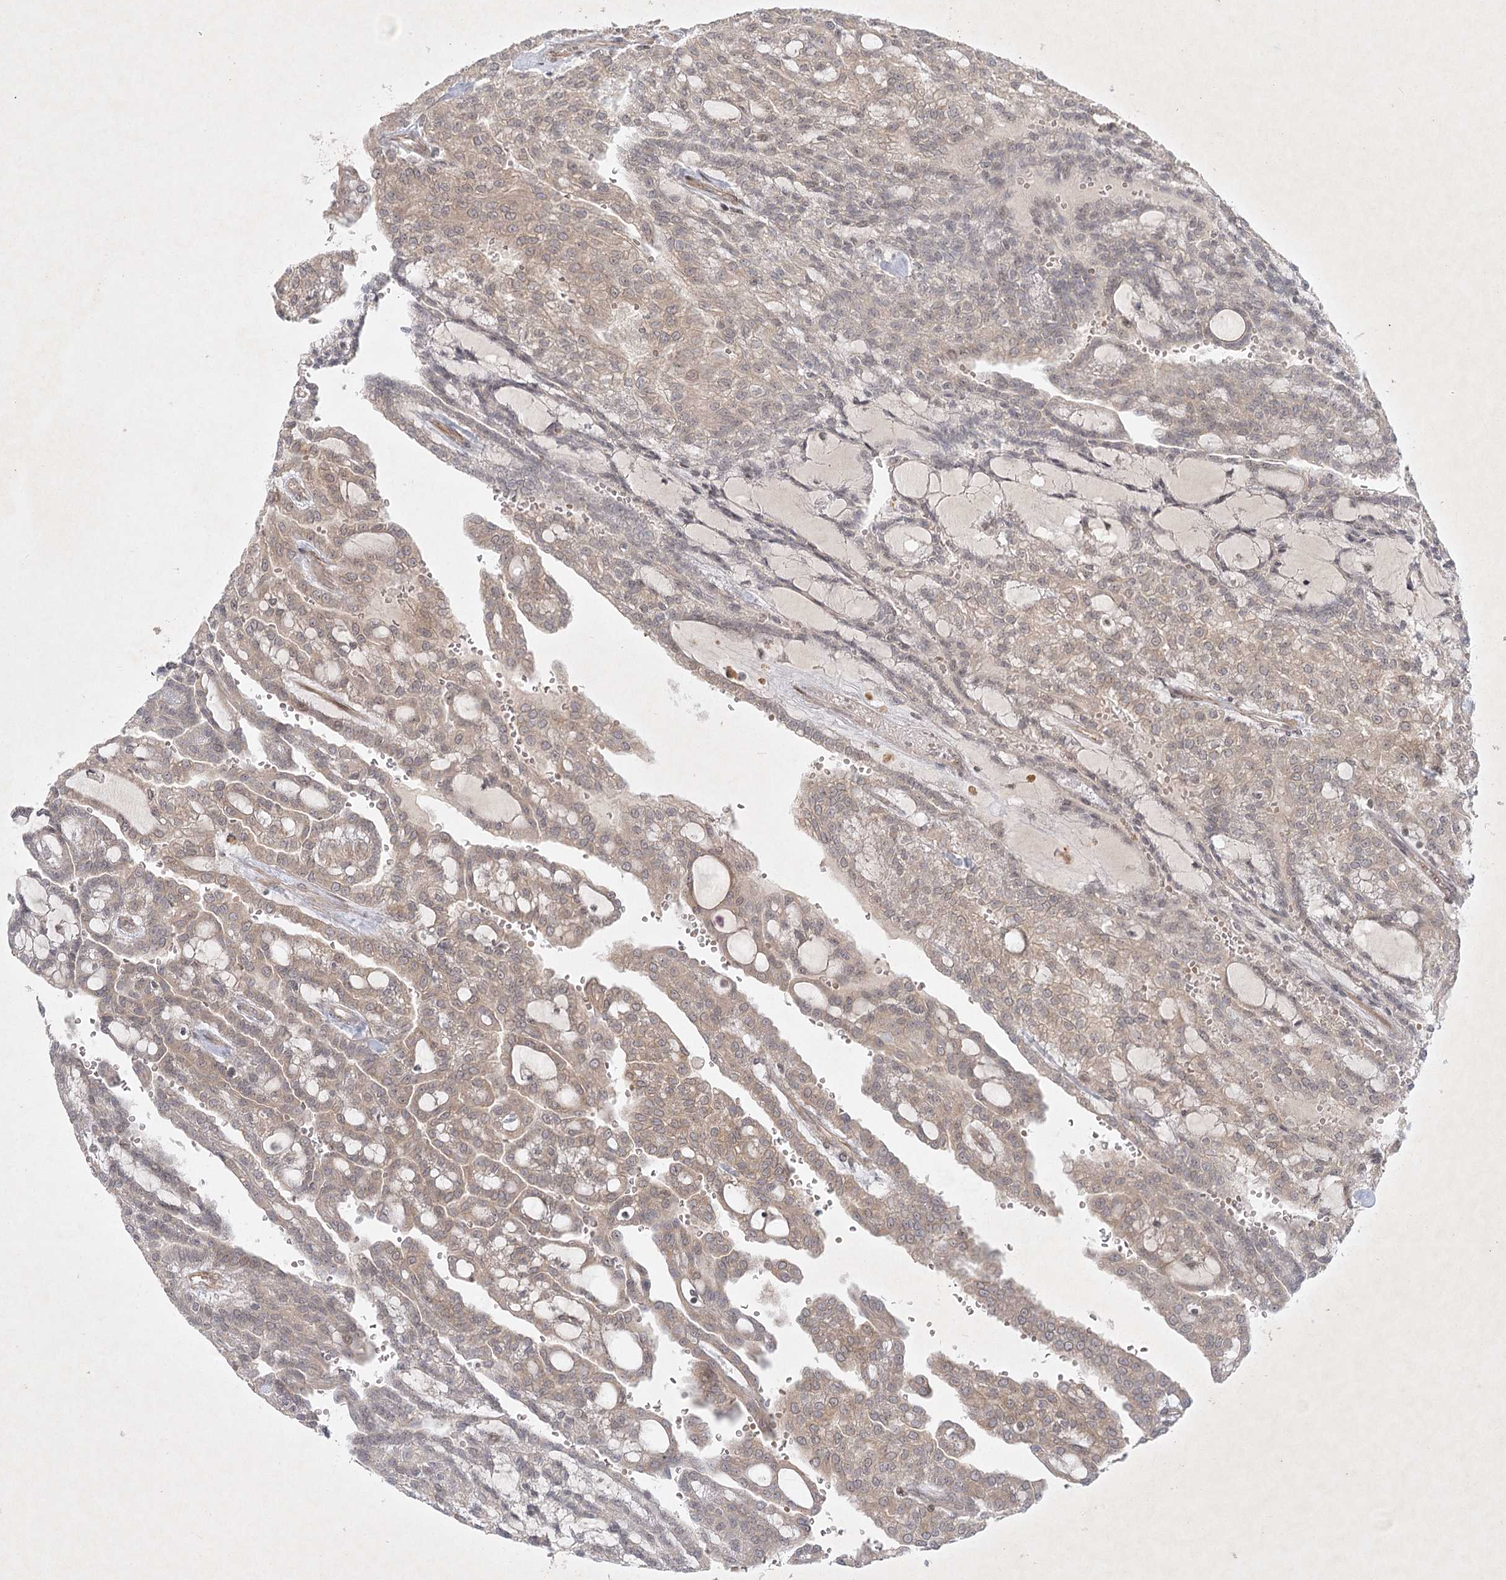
{"staining": {"intensity": "weak", "quantity": "25%-75%", "location": "cytoplasmic/membranous"}, "tissue": "renal cancer", "cell_type": "Tumor cells", "image_type": "cancer", "snomed": [{"axis": "morphology", "description": "Adenocarcinoma, NOS"}, {"axis": "topography", "description": "Kidney"}], "caption": "This micrograph shows immunohistochemistry (IHC) staining of renal adenocarcinoma, with low weak cytoplasmic/membranous positivity in about 25%-75% of tumor cells.", "gene": "SH2D3A", "patient": {"sex": "male", "age": 63}}